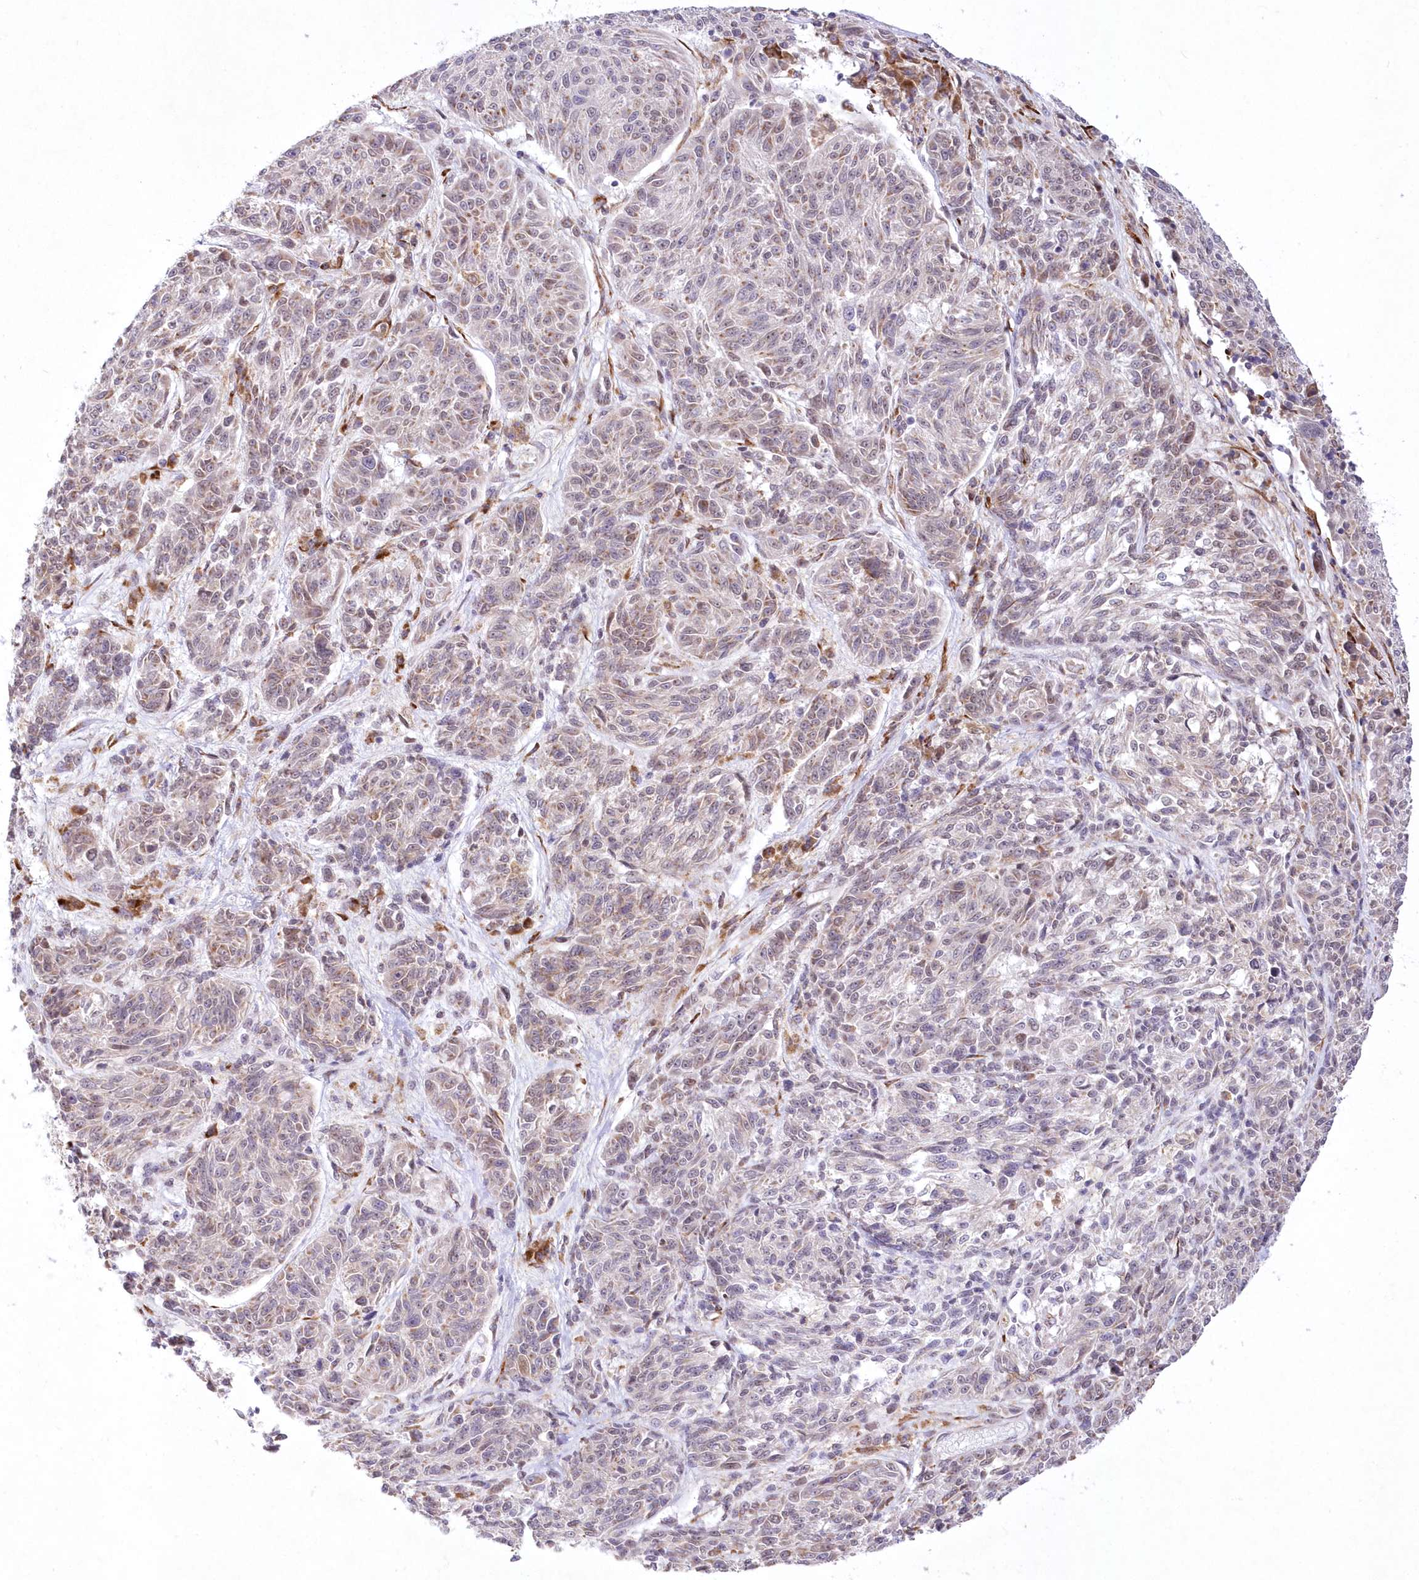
{"staining": {"intensity": "weak", "quantity": "<25%", "location": "nuclear"}, "tissue": "melanoma", "cell_type": "Tumor cells", "image_type": "cancer", "snomed": [{"axis": "morphology", "description": "Malignant melanoma, NOS"}, {"axis": "topography", "description": "Skin"}], "caption": "Immunohistochemistry histopathology image of neoplastic tissue: human melanoma stained with DAB exhibits no significant protein expression in tumor cells.", "gene": "LDB1", "patient": {"sex": "male", "age": 53}}